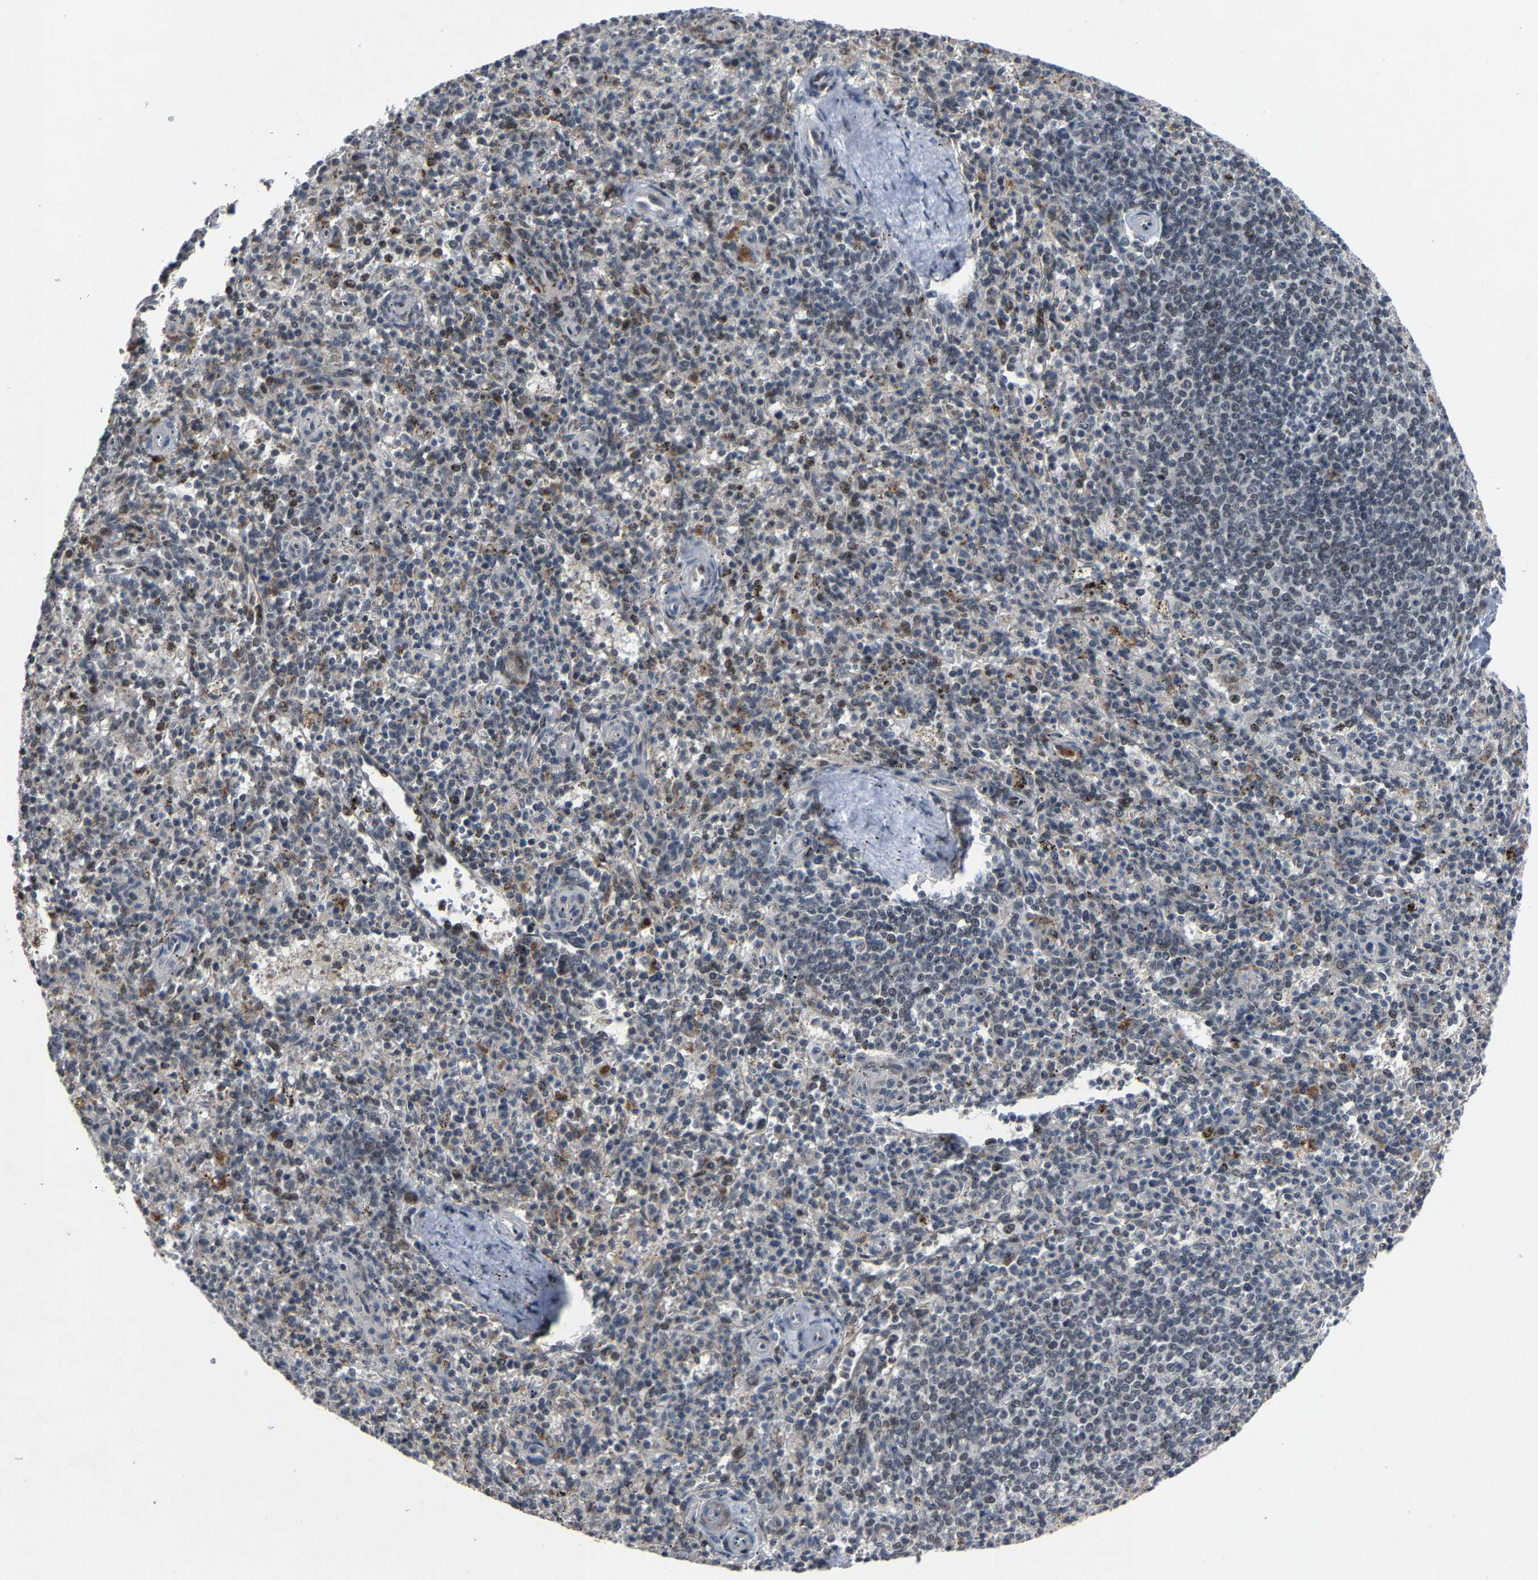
{"staining": {"intensity": "moderate", "quantity": "<25%", "location": "nuclear"}, "tissue": "spleen", "cell_type": "Cells in red pulp", "image_type": "normal", "snomed": [{"axis": "morphology", "description": "Normal tissue, NOS"}, {"axis": "topography", "description": "Spleen"}], "caption": "High-magnification brightfield microscopy of normal spleen stained with DAB (brown) and counterstained with hematoxylin (blue). cells in red pulp exhibit moderate nuclear staining is seen in about<25% of cells. (DAB = brown stain, brightfield microscopy at high magnification).", "gene": "LSM8", "patient": {"sex": "male", "age": 72}}